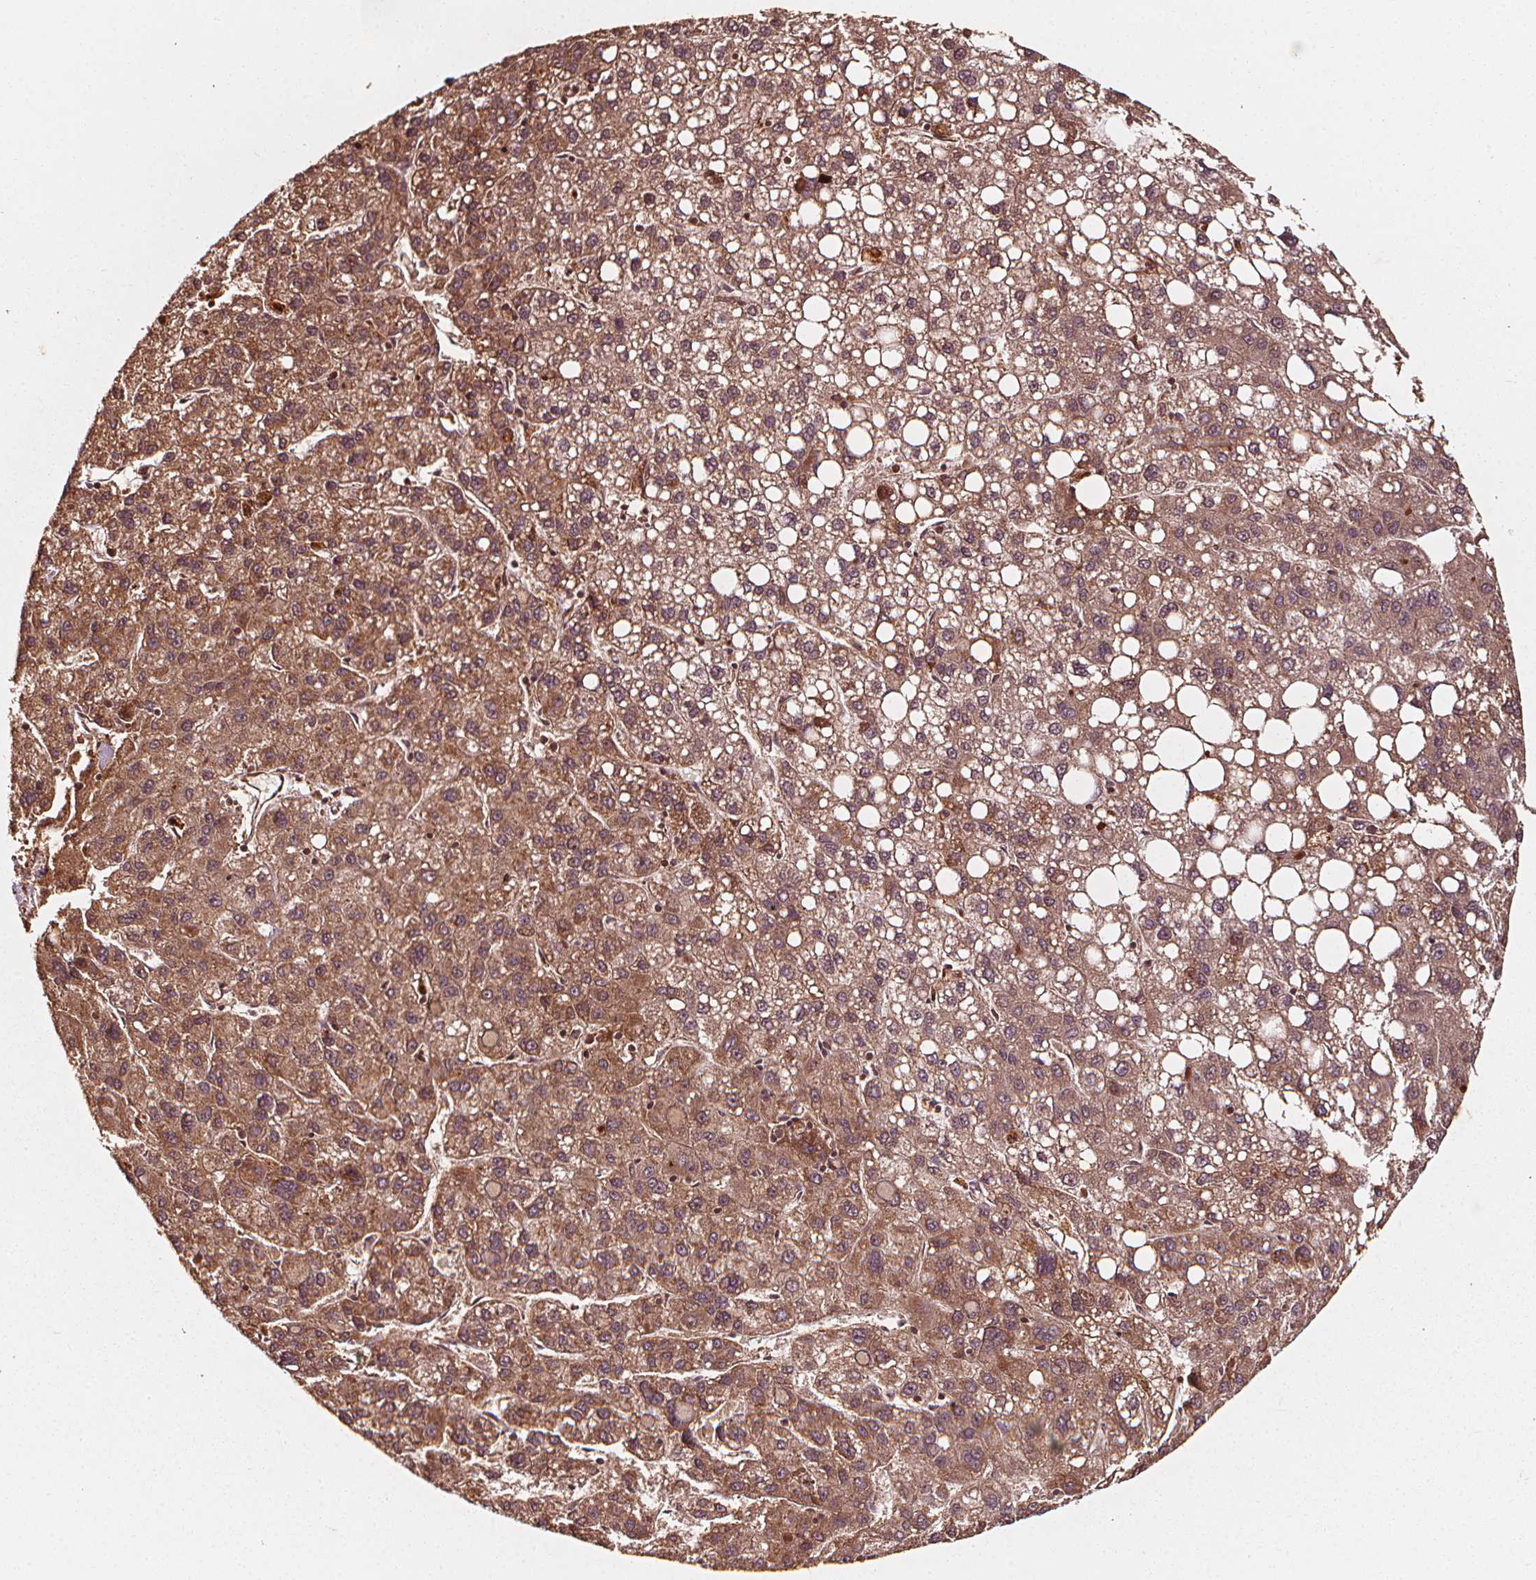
{"staining": {"intensity": "moderate", "quantity": ">75%", "location": "cytoplasmic/membranous"}, "tissue": "liver cancer", "cell_type": "Tumor cells", "image_type": "cancer", "snomed": [{"axis": "morphology", "description": "Carcinoma, Hepatocellular, NOS"}, {"axis": "topography", "description": "Liver"}], "caption": "Human liver hepatocellular carcinoma stained with a protein marker exhibits moderate staining in tumor cells.", "gene": "NPC1", "patient": {"sex": "female", "age": 82}}